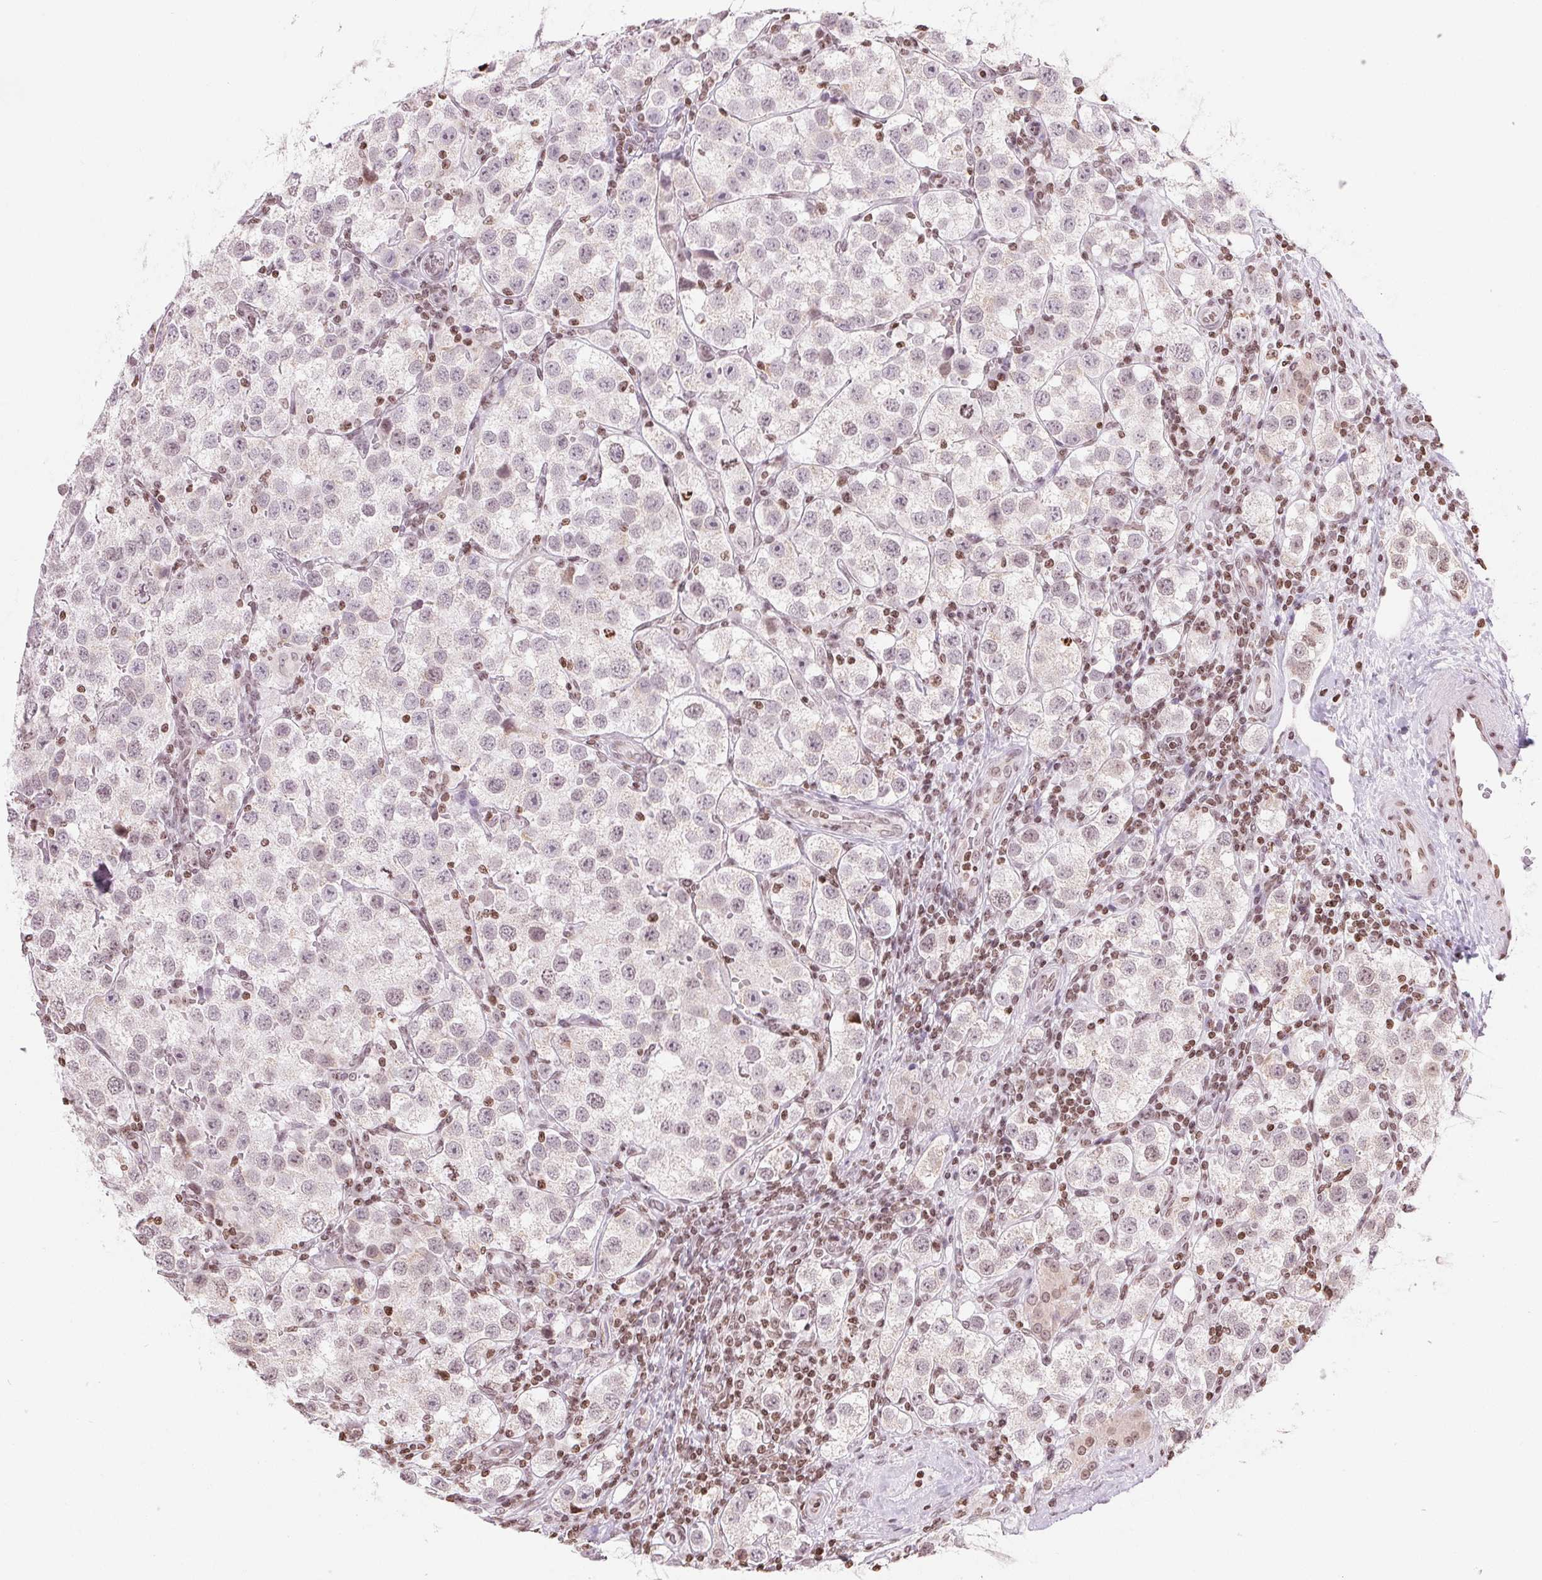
{"staining": {"intensity": "negative", "quantity": "none", "location": "none"}, "tissue": "testis cancer", "cell_type": "Tumor cells", "image_type": "cancer", "snomed": [{"axis": "morphology", "description": "Seminoma, NOS"}, {"axis": "topography", "description": "Testis"}], "caption": "Protein analysis of testis cancer displays no significant positivity in tumor cells.", "gene": "SMIM12", "patient": {"sex": "male", "age": 37}}